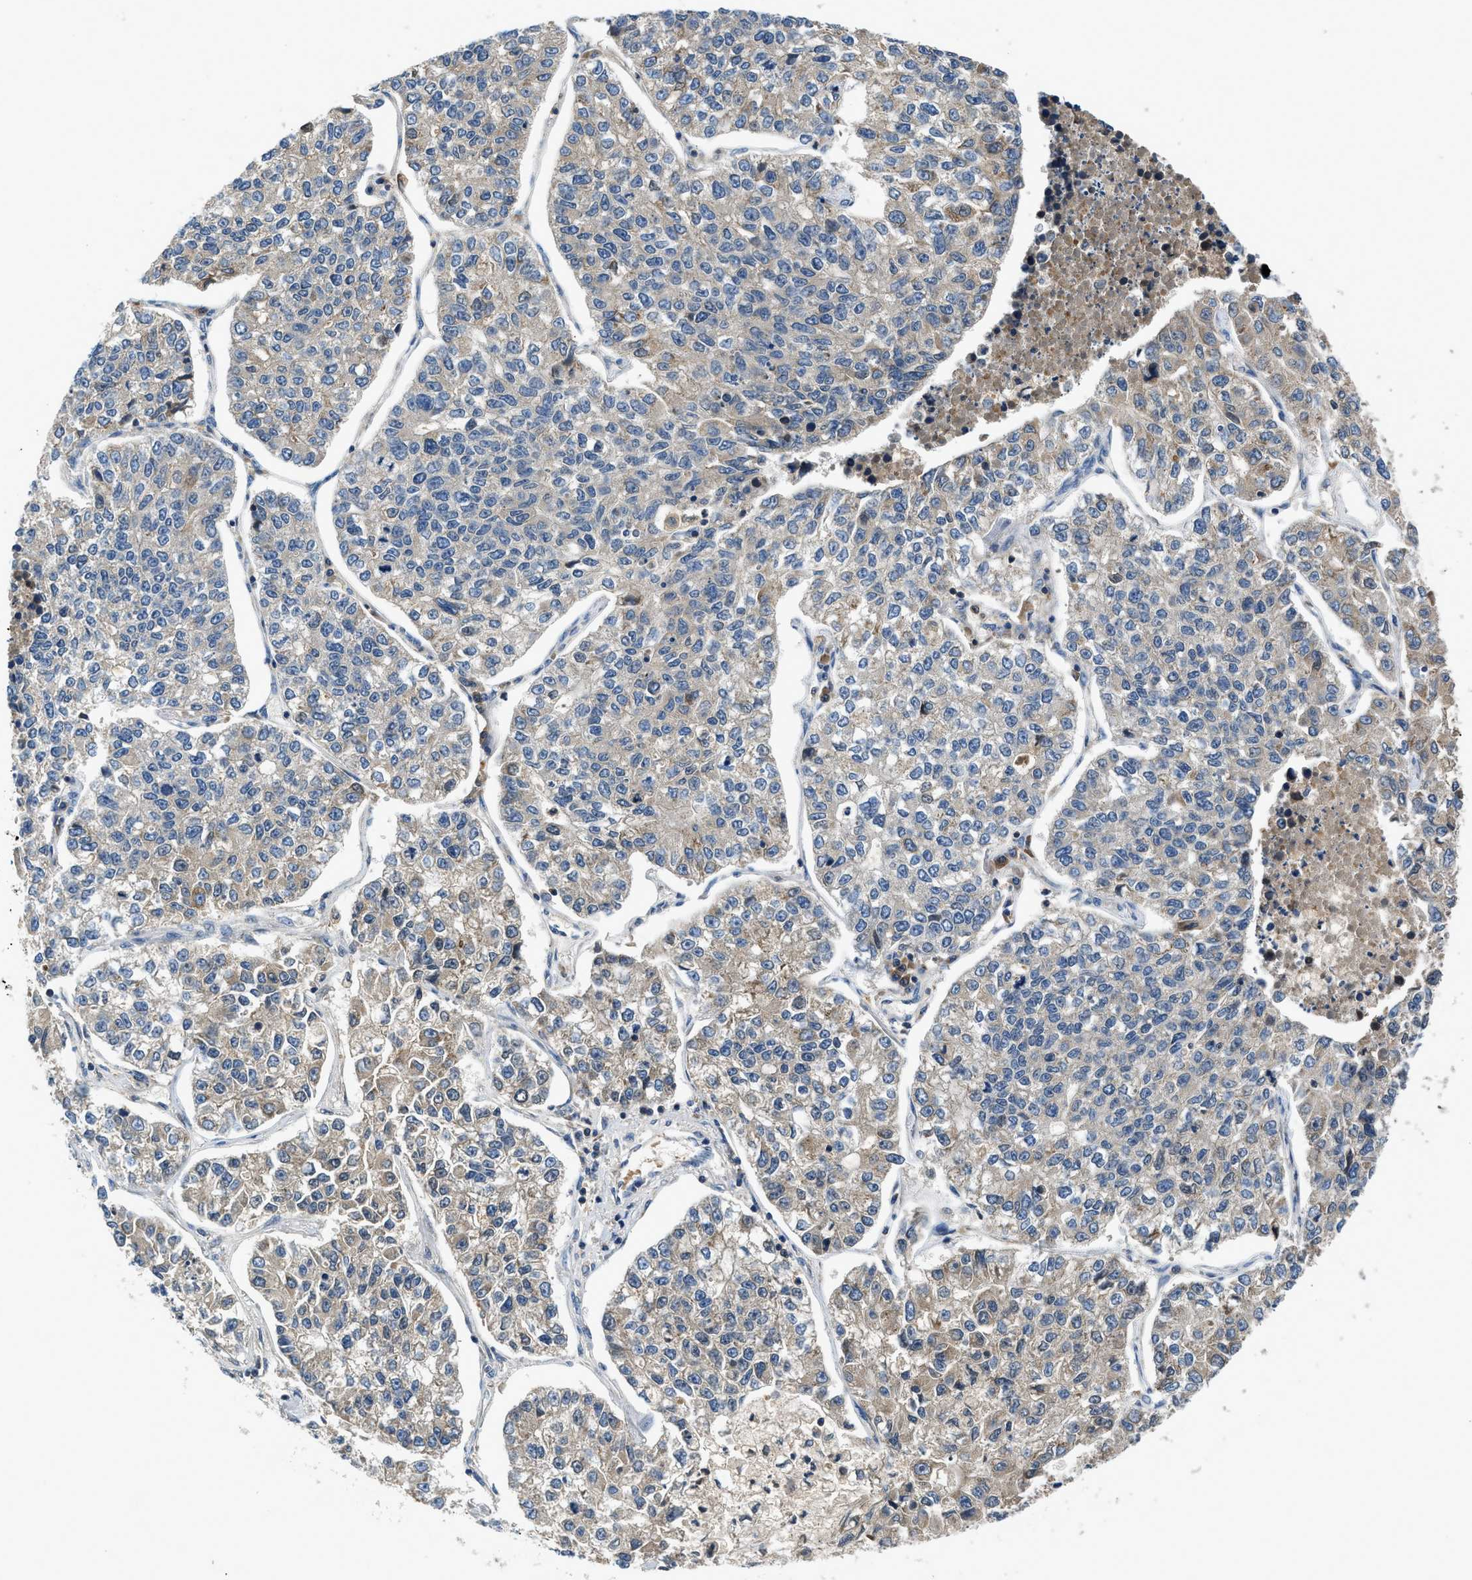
{"staining": {"intensity": "weak", "quantity": "25%-75%", "location": "cytoplasmic/membranous"}, "tissue": "lung cancer", "cell_type": "Tumor cells", "image_type": "cancer", "snomed": [{"axis": "morphology", "description": "Adenocarcinoma, NOS"}, {"axis": "topography", "description": "Lung"}], "caption": "A brown stain shows weak cytoplasmic/membranous staining of a protein in human lung adenocarcinoma tumor cells.", "gene": "PAFAH2", "patient": {"sex": "male", "age": 49}}